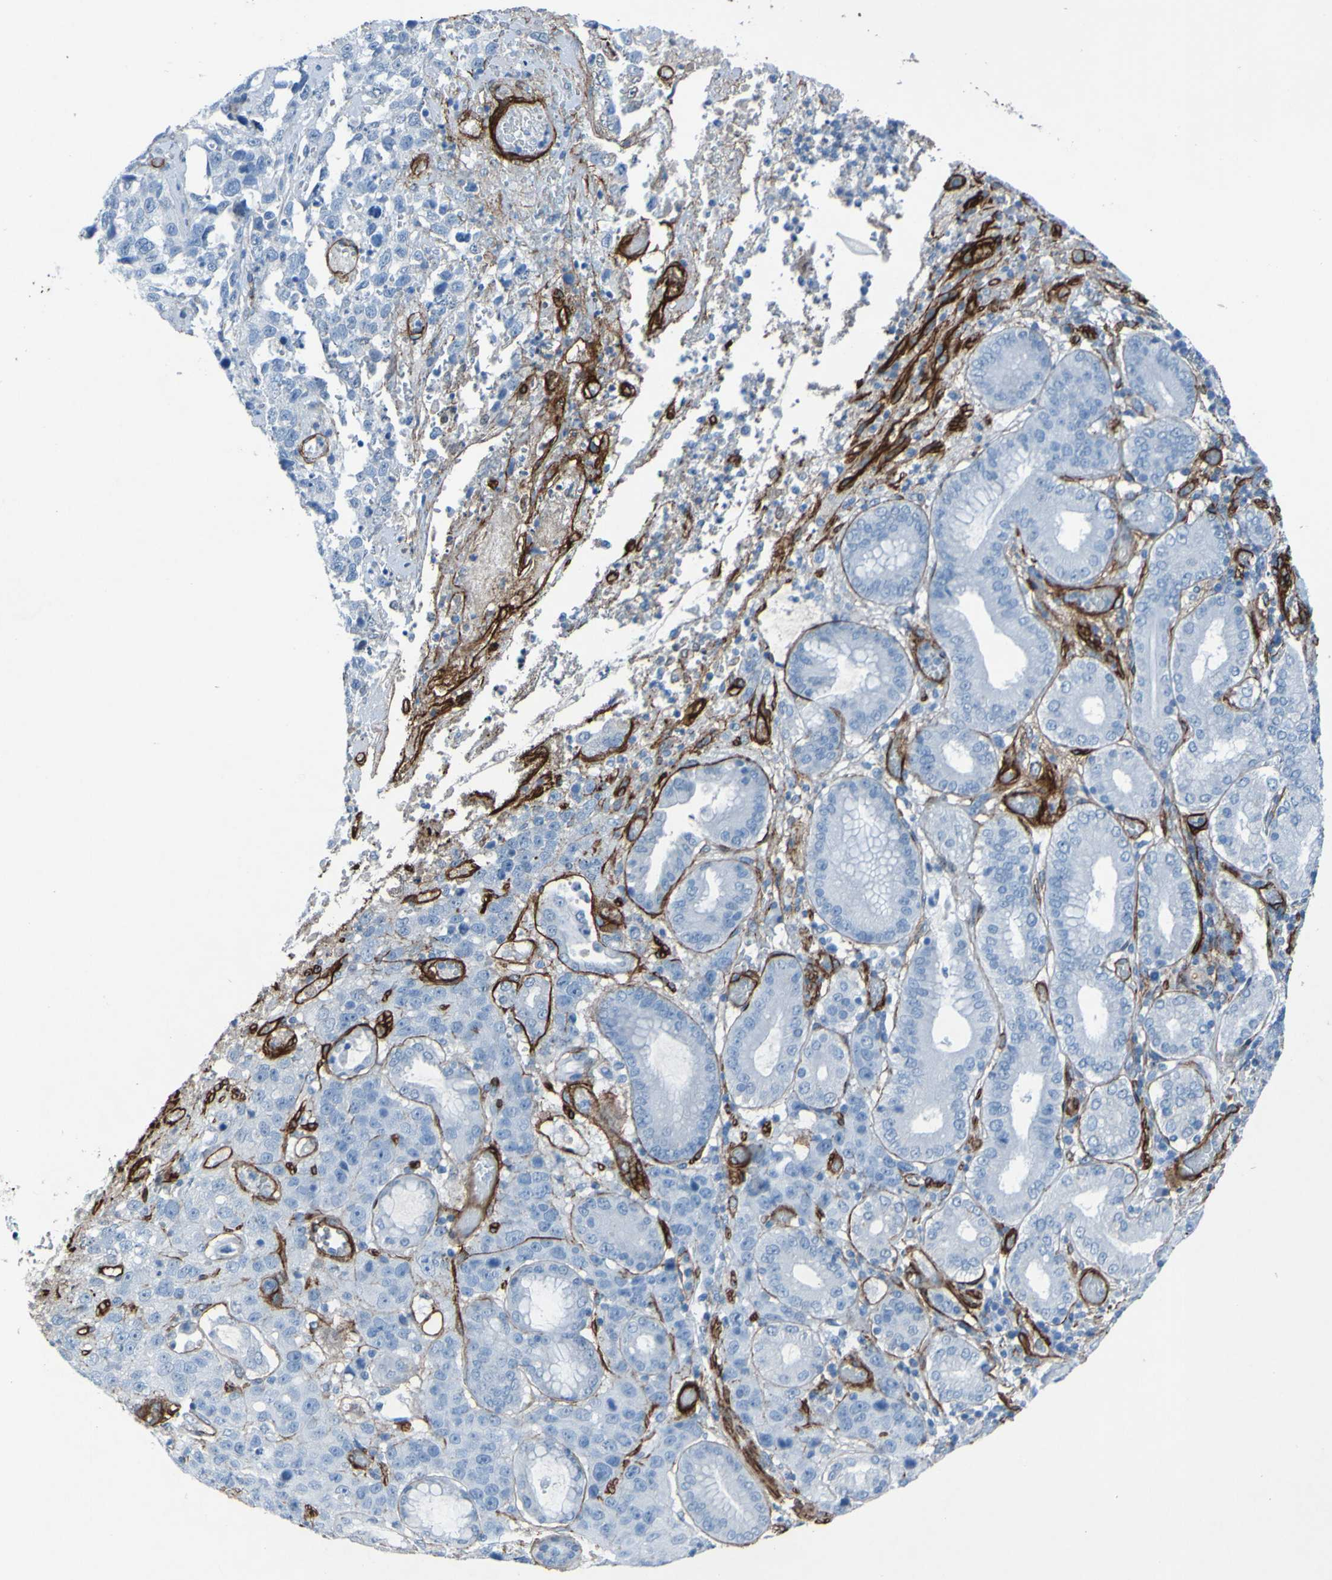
{"staining": {"intensity": "negative", "quantity": "none", "location": "none"}, "tissue": "stomach cancer", "cell_type": "Tumor cells", "image_type": "cancer", "snomed": [{"axis": "morphology", "description": "Normal tissue, NOS"}, {"axis": "morphology", "description": "Adenocarcinoma, NOS"}, {"axis": "topography", "description": "Stomach"}], "caption": "Immunohistochemistry (IHC) of stomach adenocarcinoma displays no positivity in tumor cells.", "gene": "COL4A2", "patient": {"sex": "male", "age": 48}}